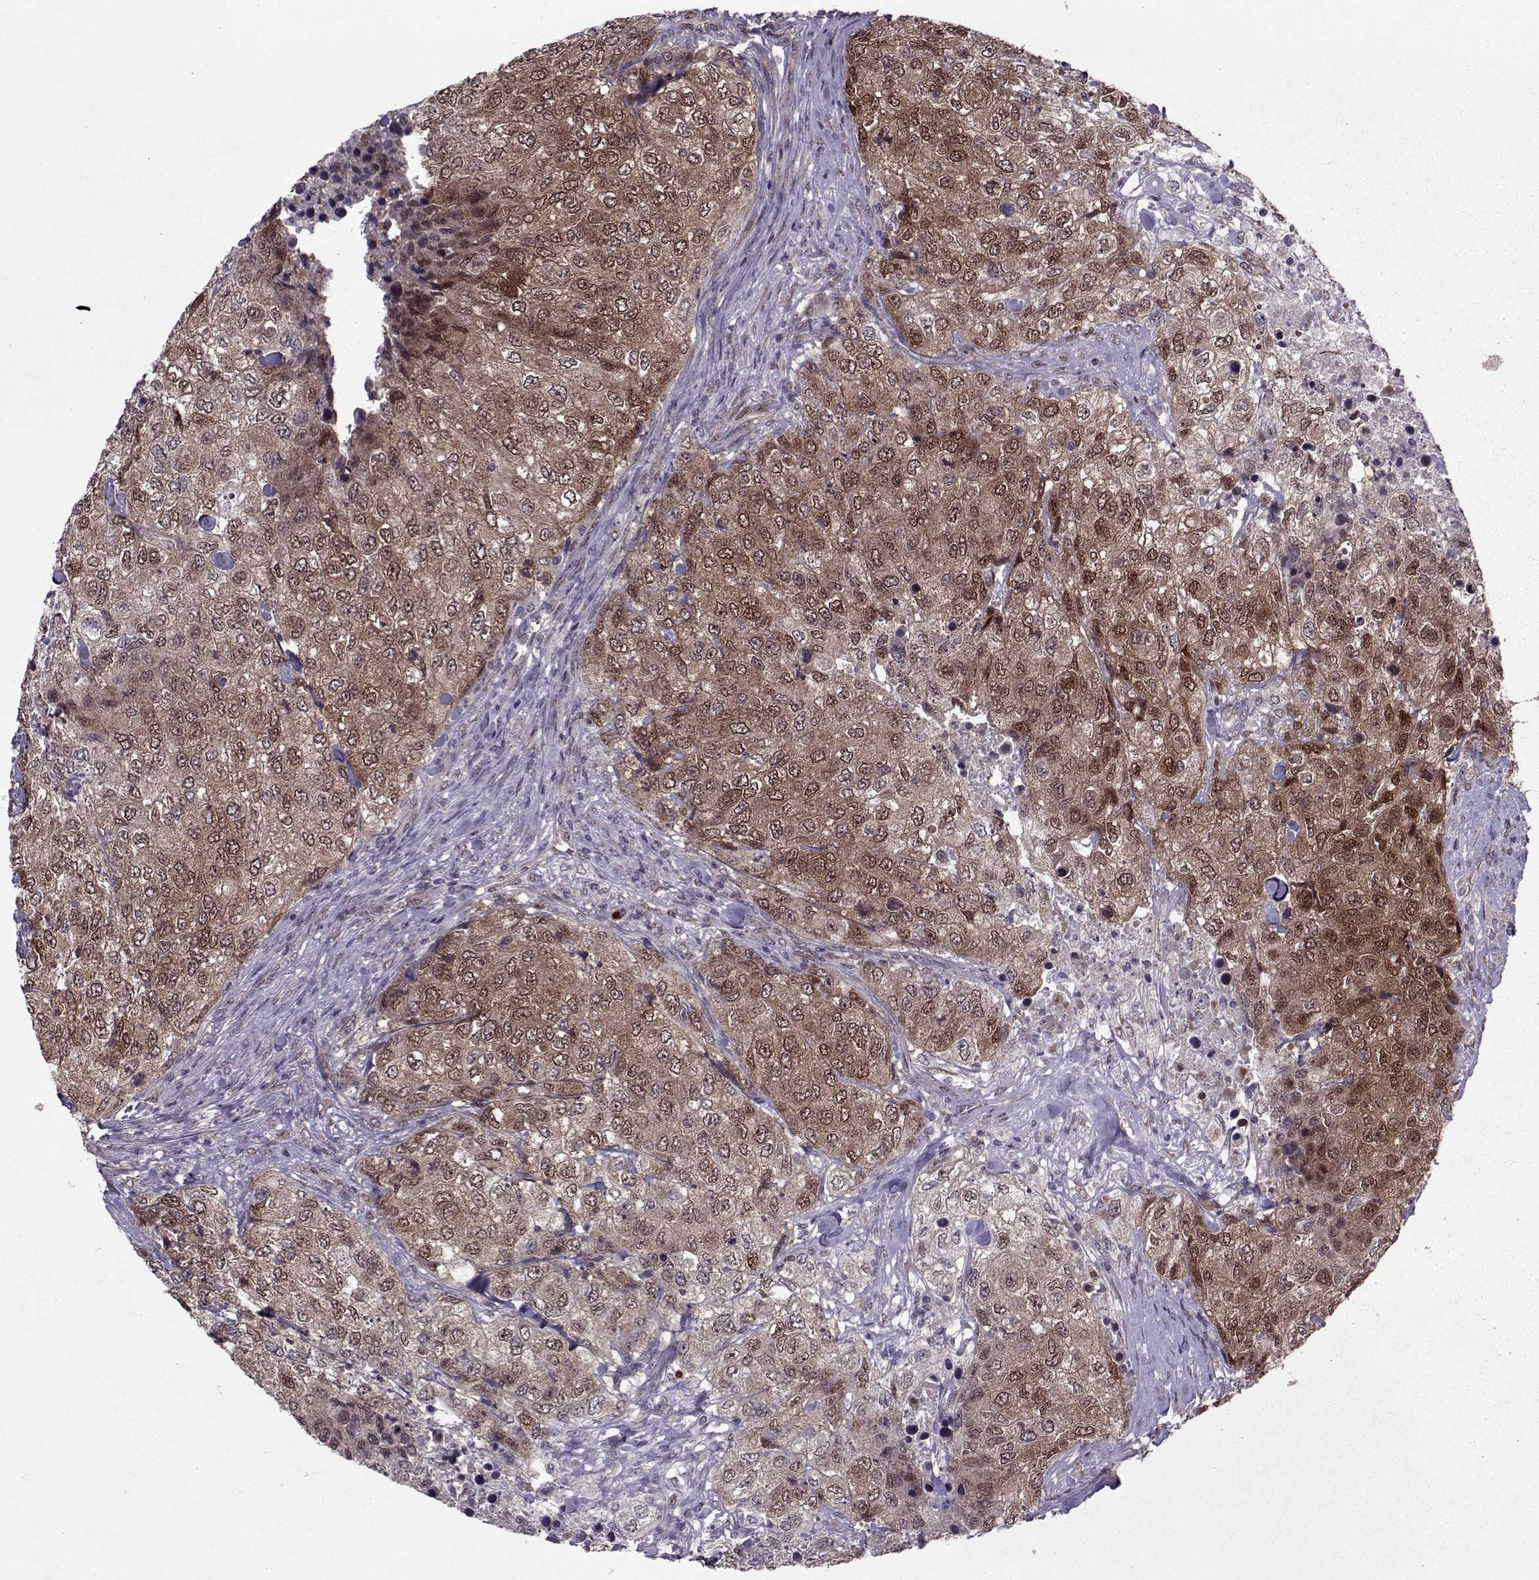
{"staining": {"intensity": "moderate", "quantity": ">75%", "location": "cytoplasmic/membranous,nuclear"}, "tissue": "urothelial cancer", "cell_type": "Tumor cells", "image_type": "cancer", "snomed": [{"axis": "morphology", "description": "Urothelial carcinoma, High grade"}, {"axis": "topography", "description": "Urinary bladder"}], "caption": "Urothelial carcinoma (high-grade) tissue exhibits moderate cytoplasmic/membranous and nuclear staining in about >75% of tumor cells, visualized by immunohistochemistry.", "gene": "CDK4", "patient": {"sex": "female", "age": 78}}